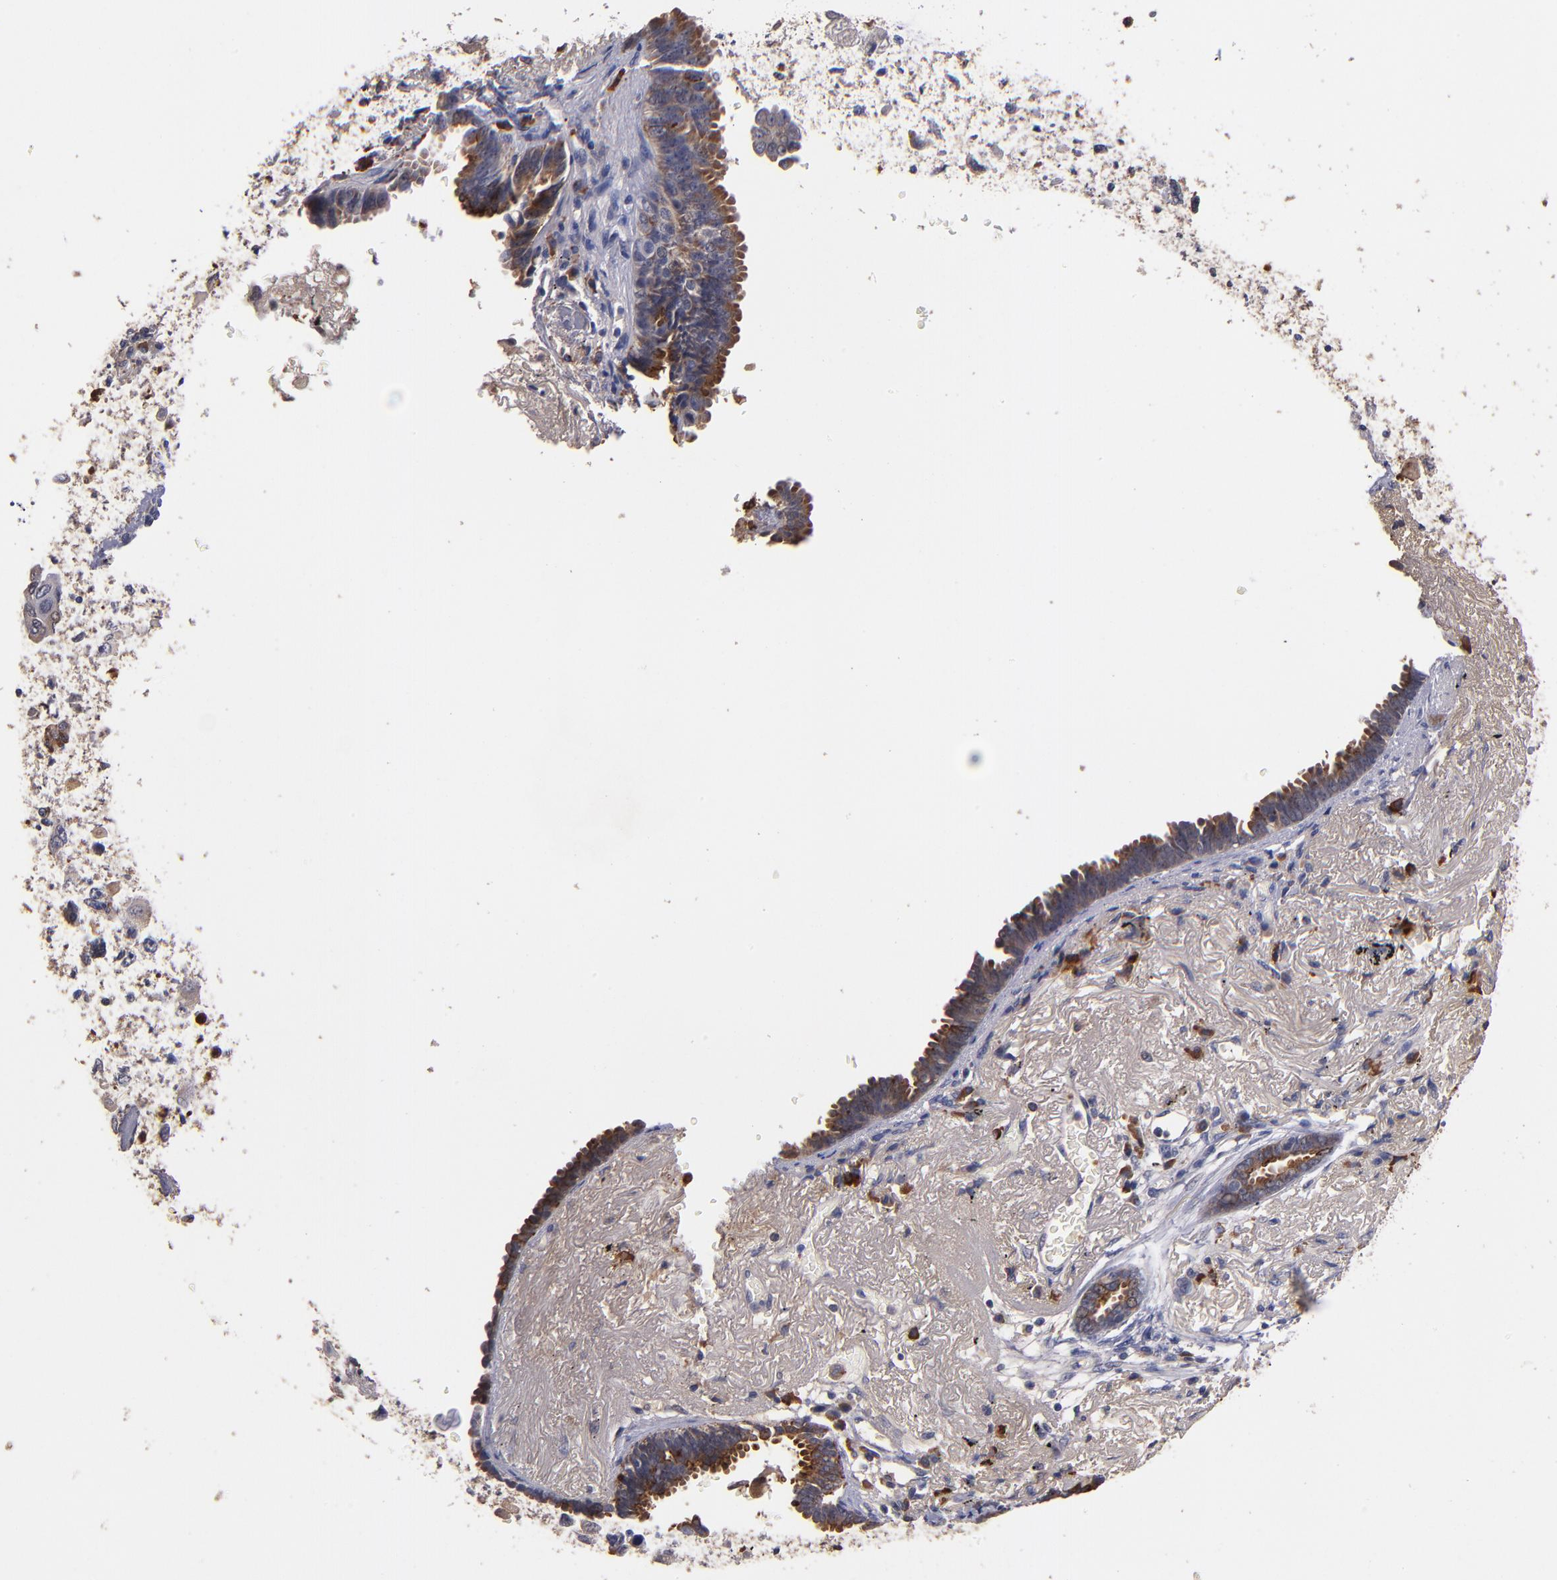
{"staining": {"intensity": "moderate", "quantity": "<25%", "location": "cytoplasmic/membranous"}, "tissue": "lung cancer", "cell_type": "Tumor cells", "image_type": "cancer", "snomed": [{"axis": "morphology", "description": "Adenocarcinoma, NOS"}, {"axis": "topography", "description": "Lung"}], "caption": "Moderate cytoplasmic/membranous staining for a protein is identified in about <25% of tumor cells of adenocarcinoma (lung) using immunohistochemistry (IHC).", "gene": "TTLL12", "patient": {"sex": "female", "age": 64}}